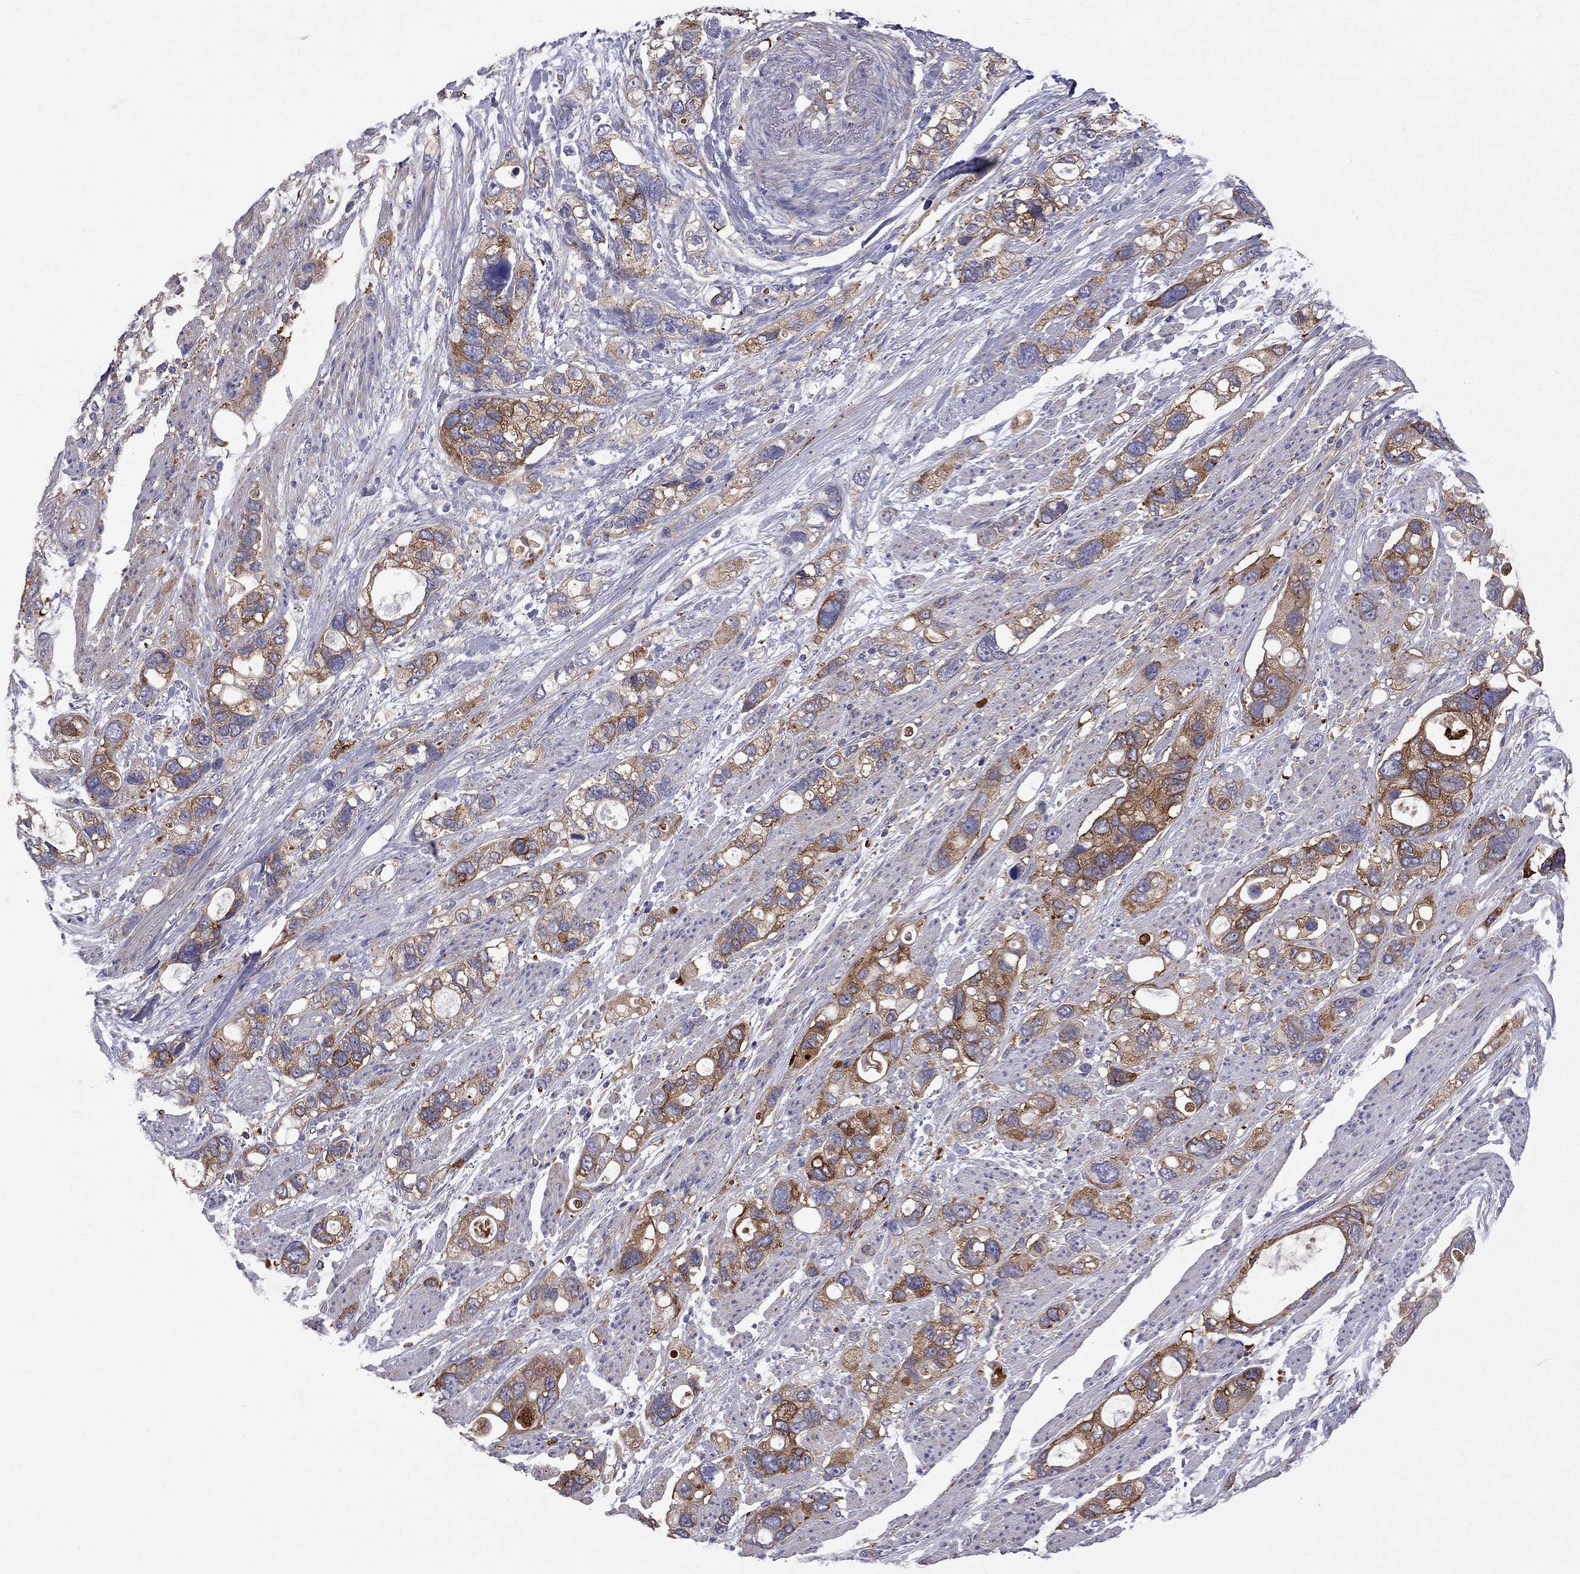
{"staining": {"intensity": "strong", "quantity": "25%-75%", "location": "cytoplasmic/membranous"}, "tissue": "stomach cancer", "cell_type": "Tumor cells", "image_type": "cancer", "snomed": [{"axis": "morphology", "description": "Adenocarcinoma, NOS"}, {"axis": "topography", "description": "Stomach, upper"}], "caption": "Immunohistochemical staining of stomach adenocarcinoma exhibits high levels of strong cytoplasmic/membranous expression in about 25%-75% of tumor cells.", "gene": "EIF4E3", "patient": {"sex": "female", "age": 81}}